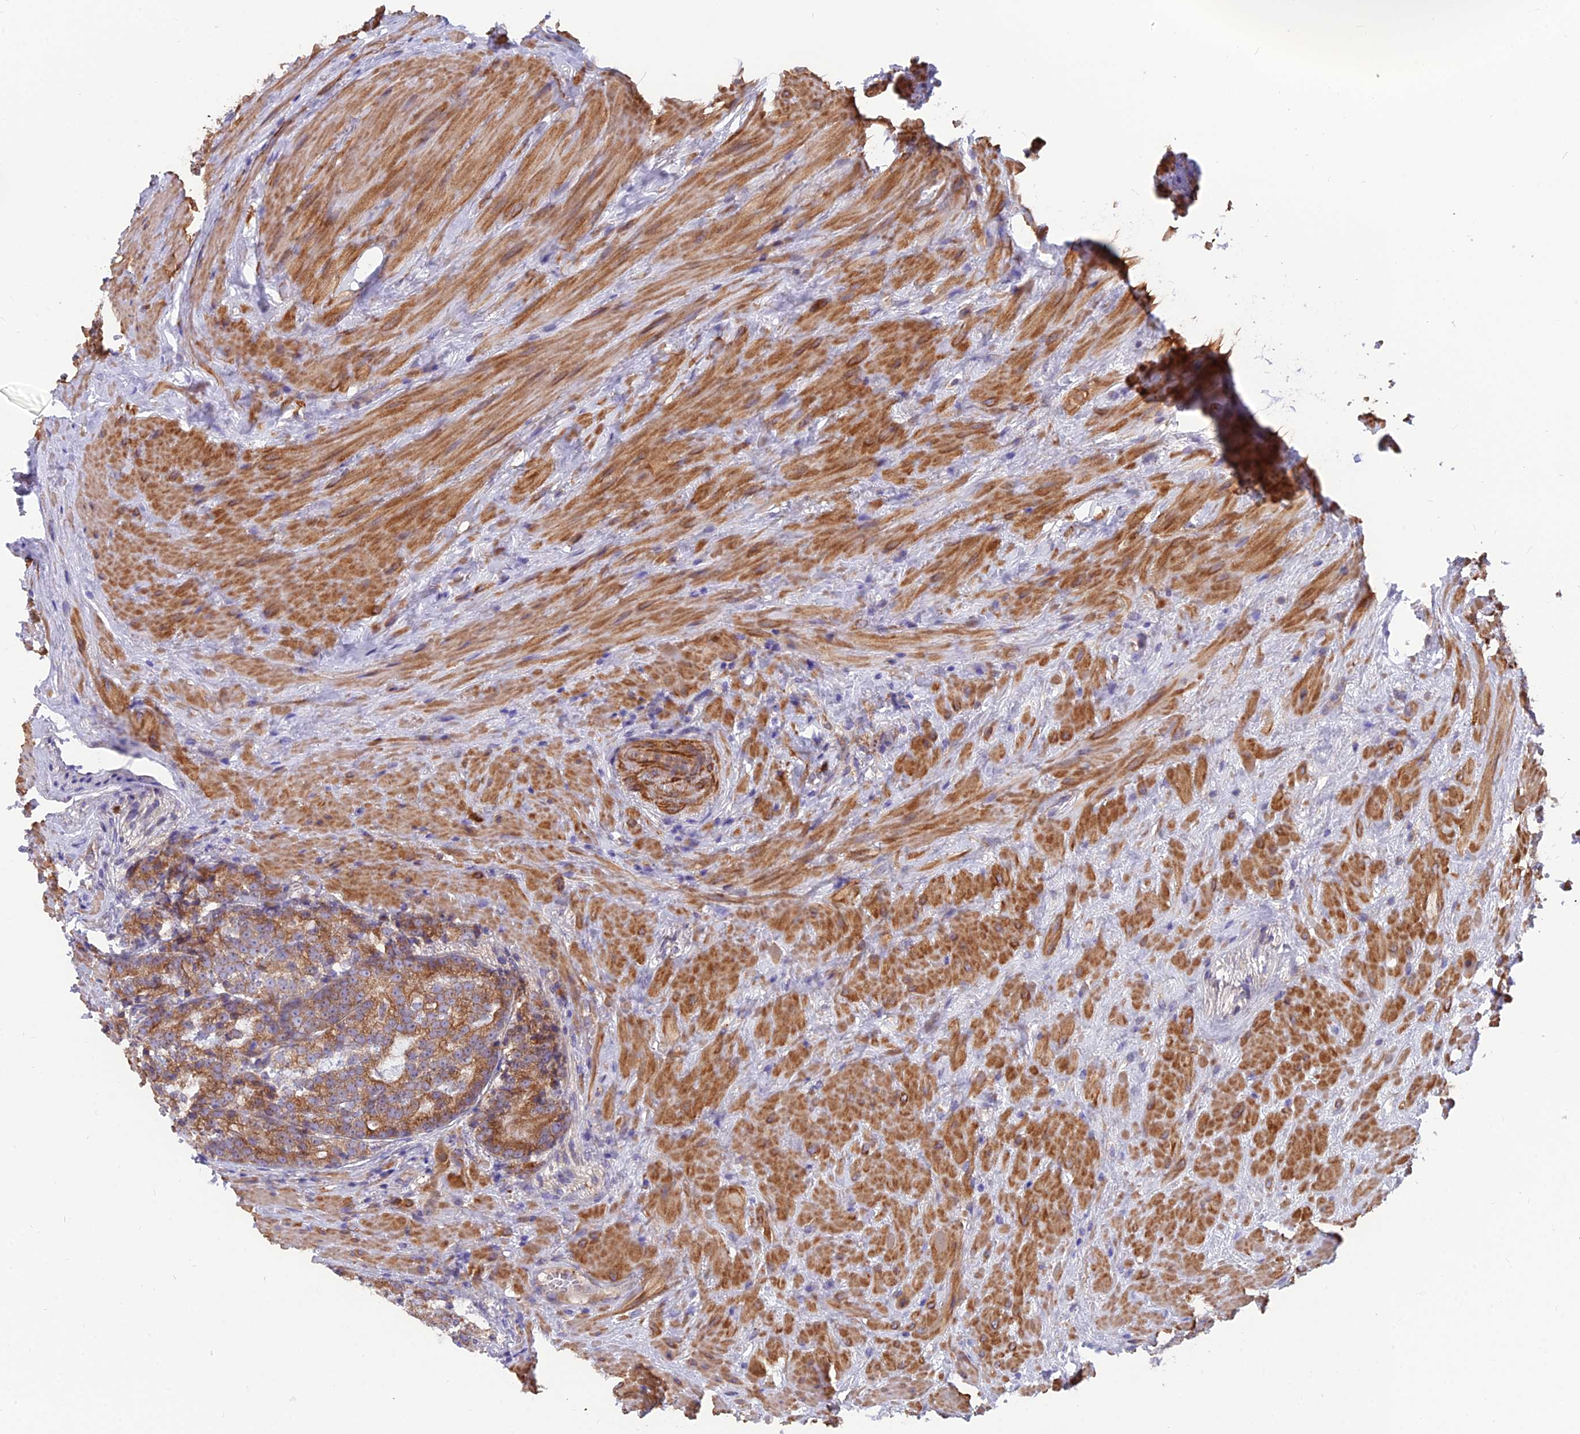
{"staining": {"intensity": "moderate", "quantity": "25%-75%", "location": "cytoplasmic/membranous"}, "tissue": "prostate cancer", "cell_type": "Tumor cells", "image_type": "cancer", "snomed": [{"axis": "morphology", "description": "Adenocarcinoma, High grade"}, {"axis": "topography", "description": "Prostate"}], "caption": "IHC micrograph of neoplastic tissue: human high-grade adenocarcinoma (prostate) stained using immunohistochemistry (IHC) demonstrates medium levels of moderate protein expression localized specifically in the cytoplasmic/membranous of tumor cells, appearing as a cytoplasmic/membranous brown color.", "gene": "TBC1D20", "patient": {"sex": "male", "age": 69}}